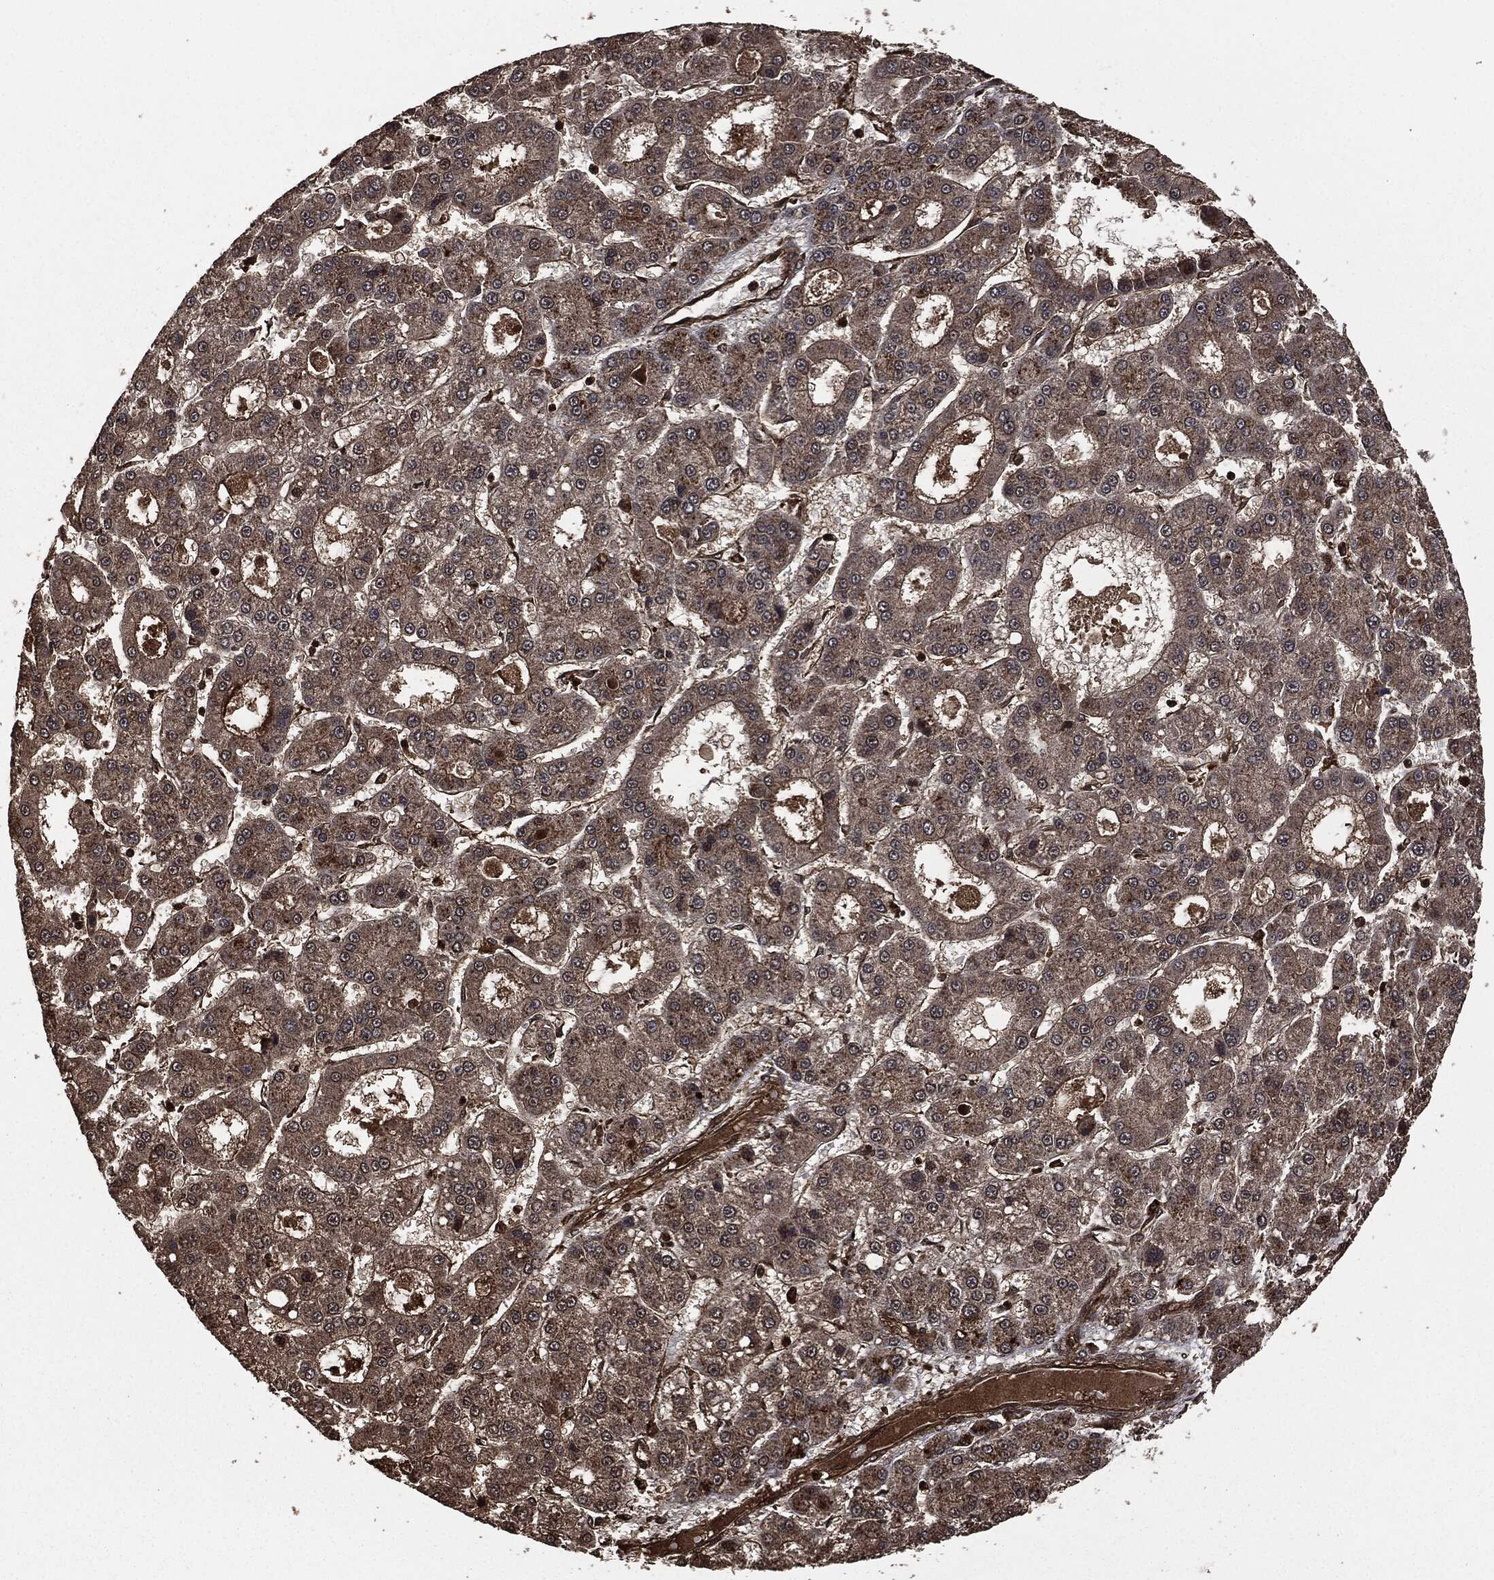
{"staining": {"intensity": "weak", "quantity": ">75%", "location": "cytoplasmic/membranous"}, "tissue": "liver cancer", "cell_type": "Tumor cells", "image_type": "cancer", "snomed": [{"axis": "morphology", "description": "Carcinoma, Hepatocellular, NOS"}, {"axis": "topography", "description": "Liver"}], "caption": "The photomicrograph displays staining of liver cancer, revealing weak cytoplasmic/membranous protein expression (brown color) within tumor cells.", "gene": "HRAS", "patient": {"sex": "male", "age": 70}}